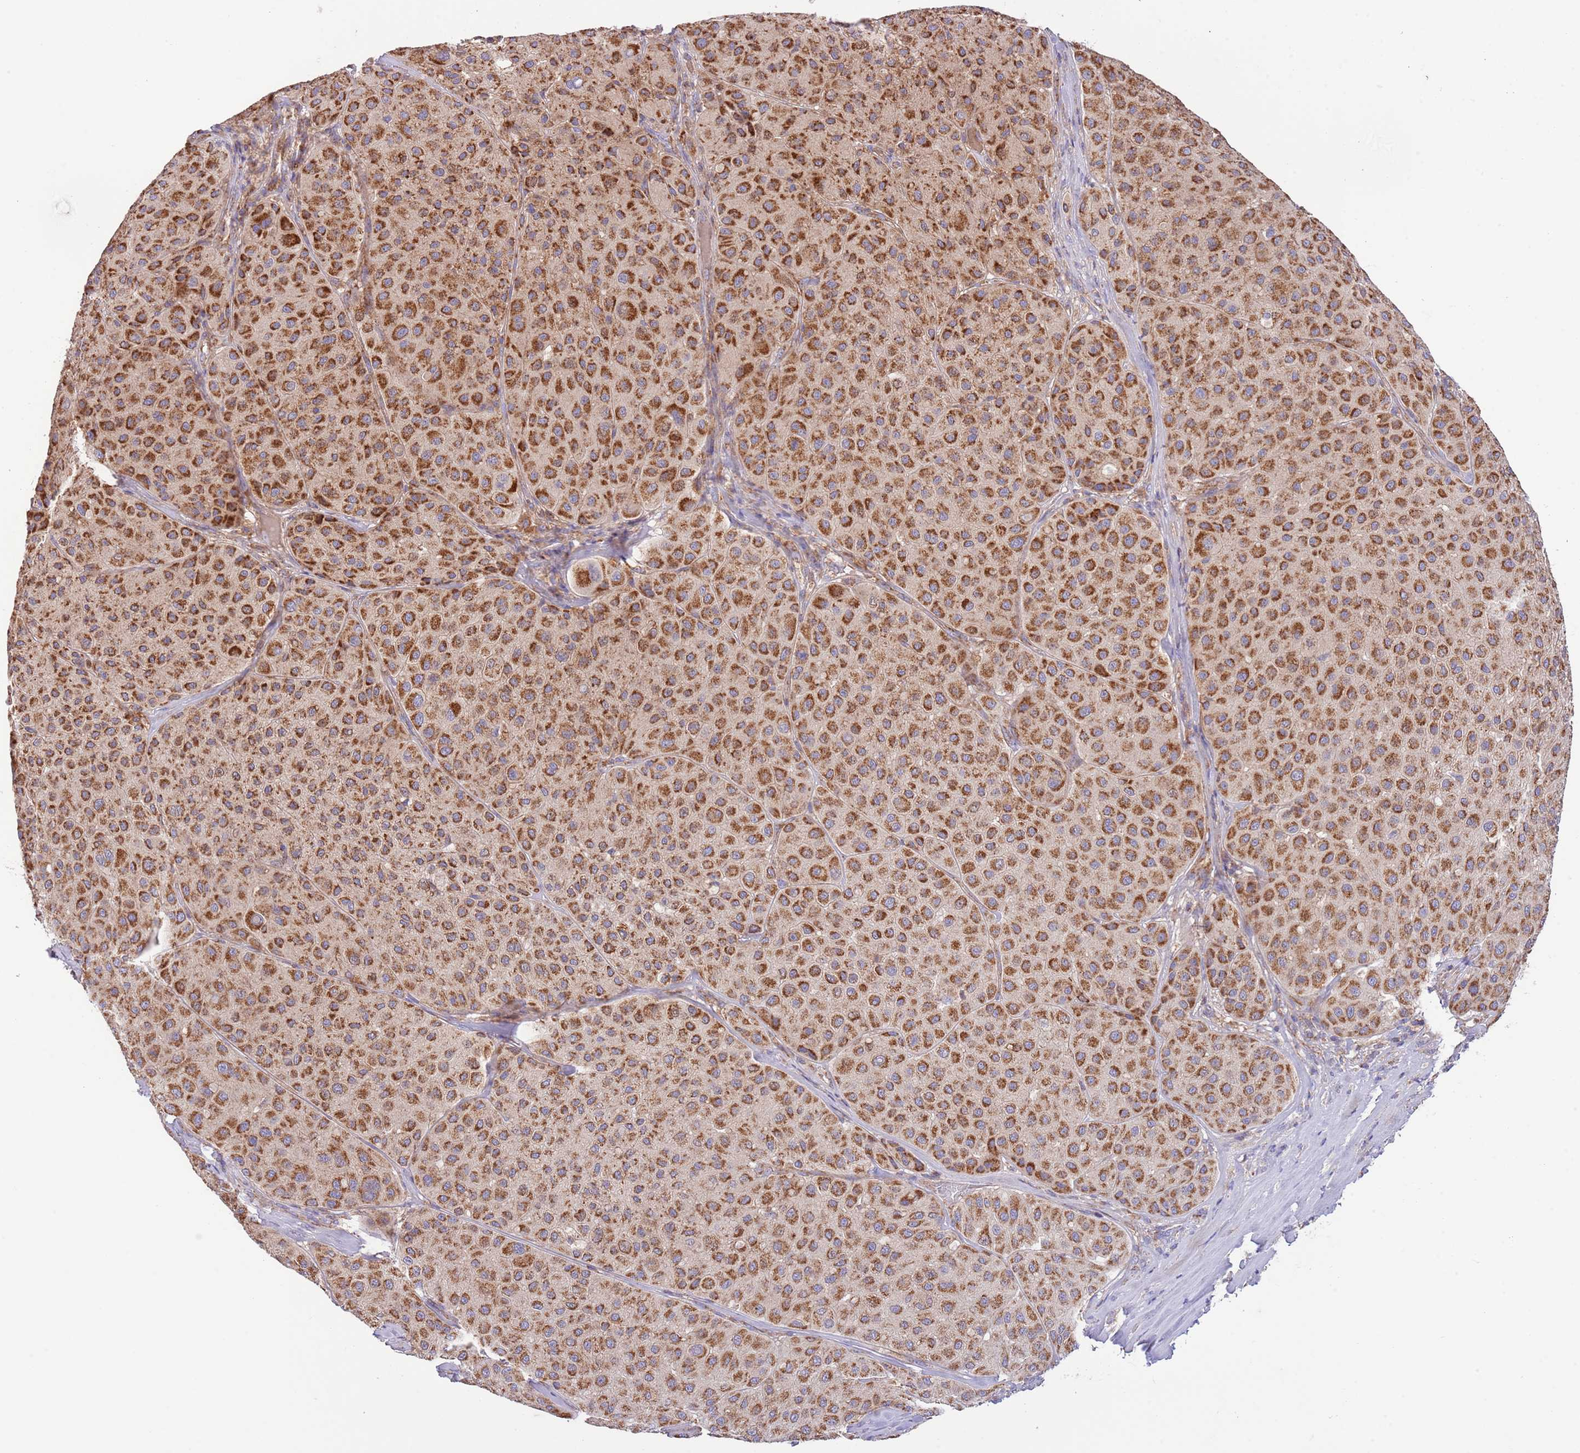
{"staining": {"intensity": "strong", "quantity": ">75%", "location": "cytoplasmic/membranous"}, "tissue": "melanoma", "cell_type": "Tumor cells", "image_type": "cancer", "snomed": [{"axis": "morphology", "description": "Malignant melanoma, Metastatic site"}, {"axis": "topography", "description": "Smooth muscle"}], "caption": "A micrograph of human malignant melanoma (metastatic site) stained for a protein reveals strong cytoplasmic/membranous brown staining in tumor cells.", "gene": "DNAJA3", "patient": {"sex": "male", "age": 41}}